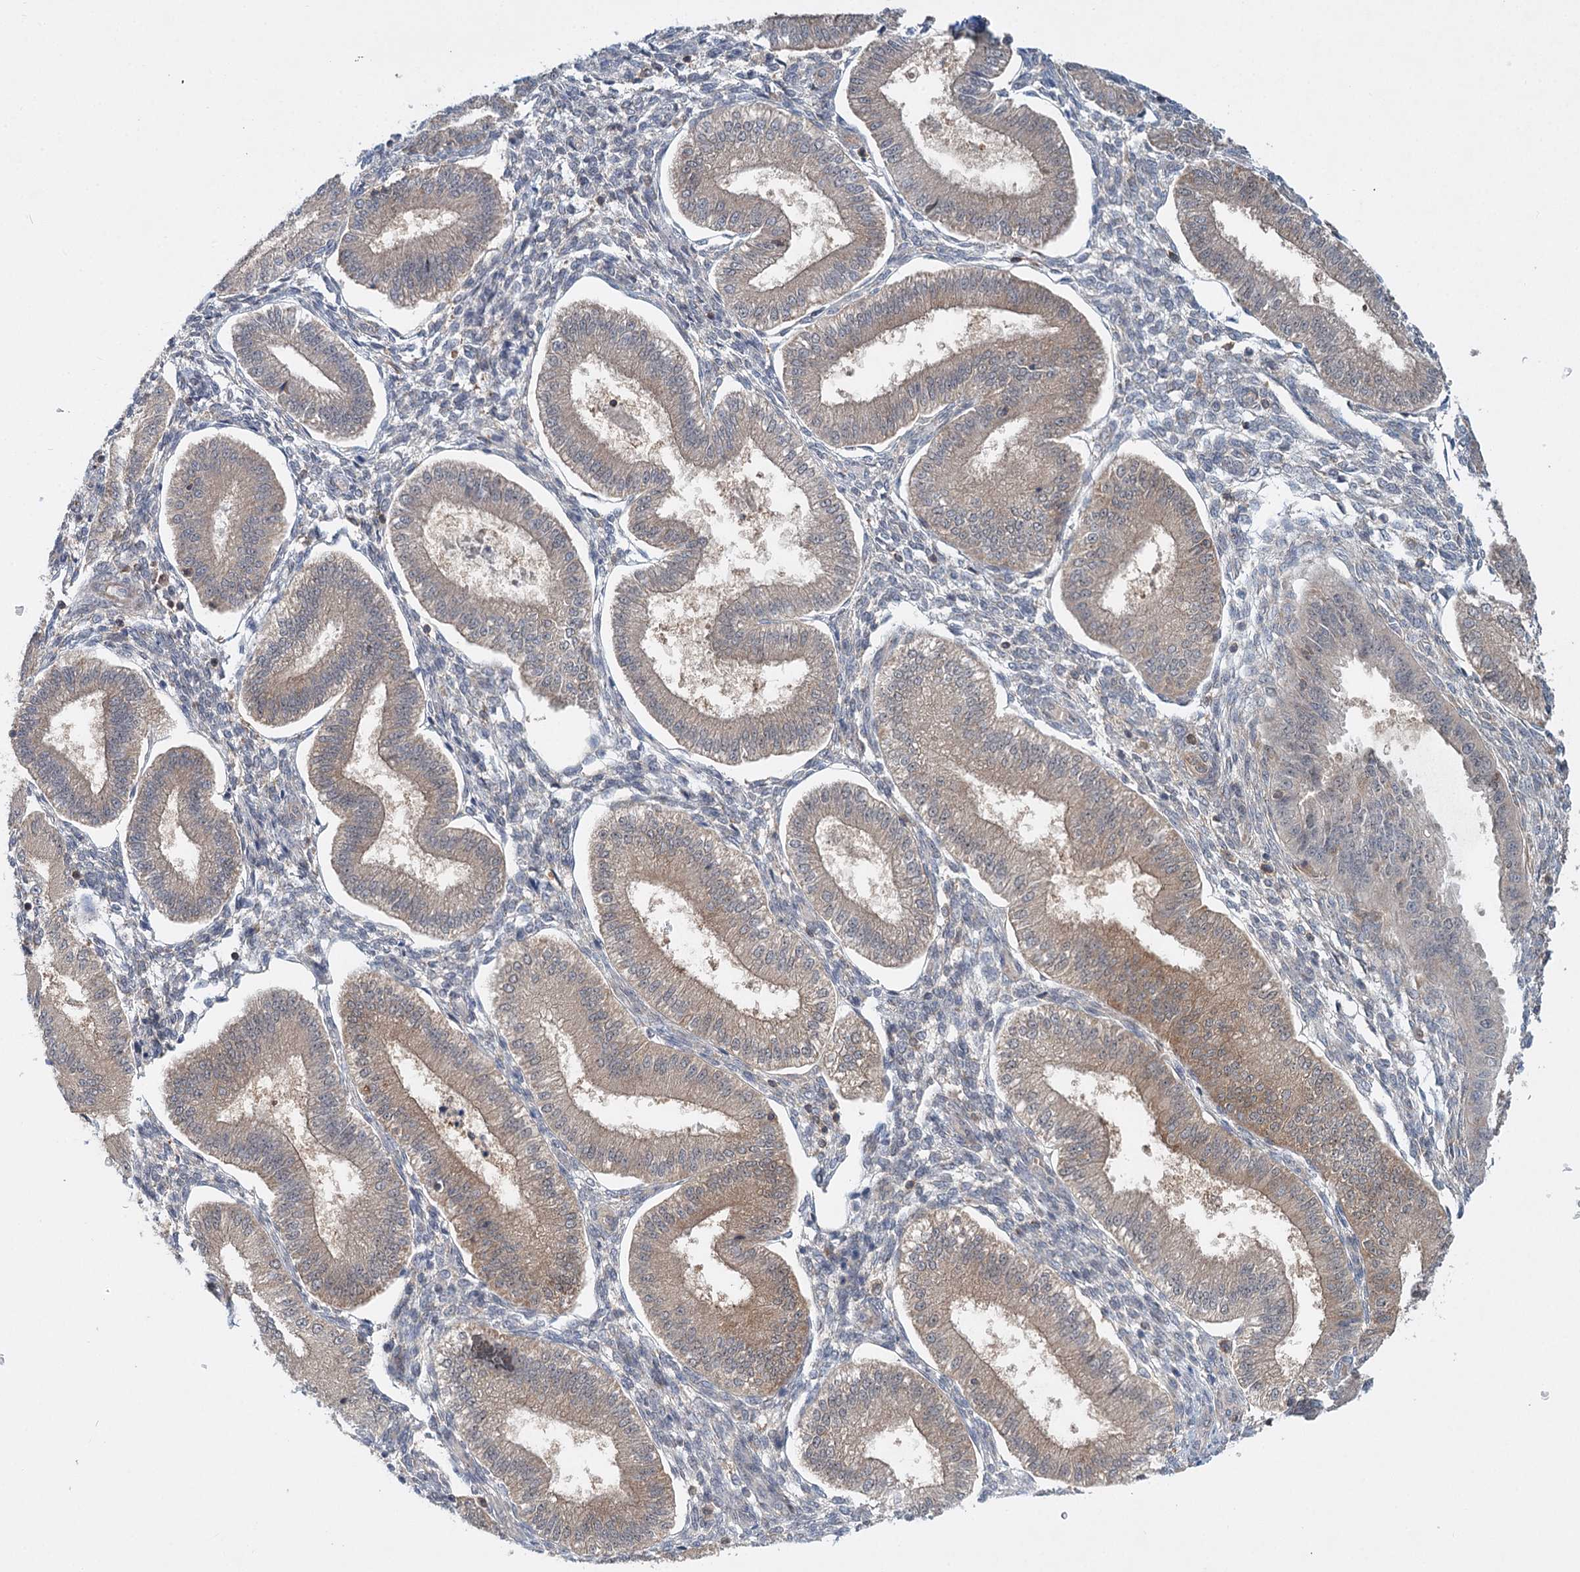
{"staining": {"intensity": "moderate", "quantity": "25%-75%", "location": "cytoplasmic/membranous"}, "tissue": "endometrium", "cell_type": "Cells in endometrial stroma", "image_type": "normal", "snomed": [{"axis": "morphology", "description": "Normal tissue, NOS"}, {"axis": "topography", "description": "Endometrium"}], "caption": "Immunohistochemical staining of unremarkable endometrium reveals moderate cytoplasmic/membranous protein staining in about 25%-75% of cells in endometrial stroma.", "gene": "WDR44", "patient": {"sex": "female", "age": 39}}